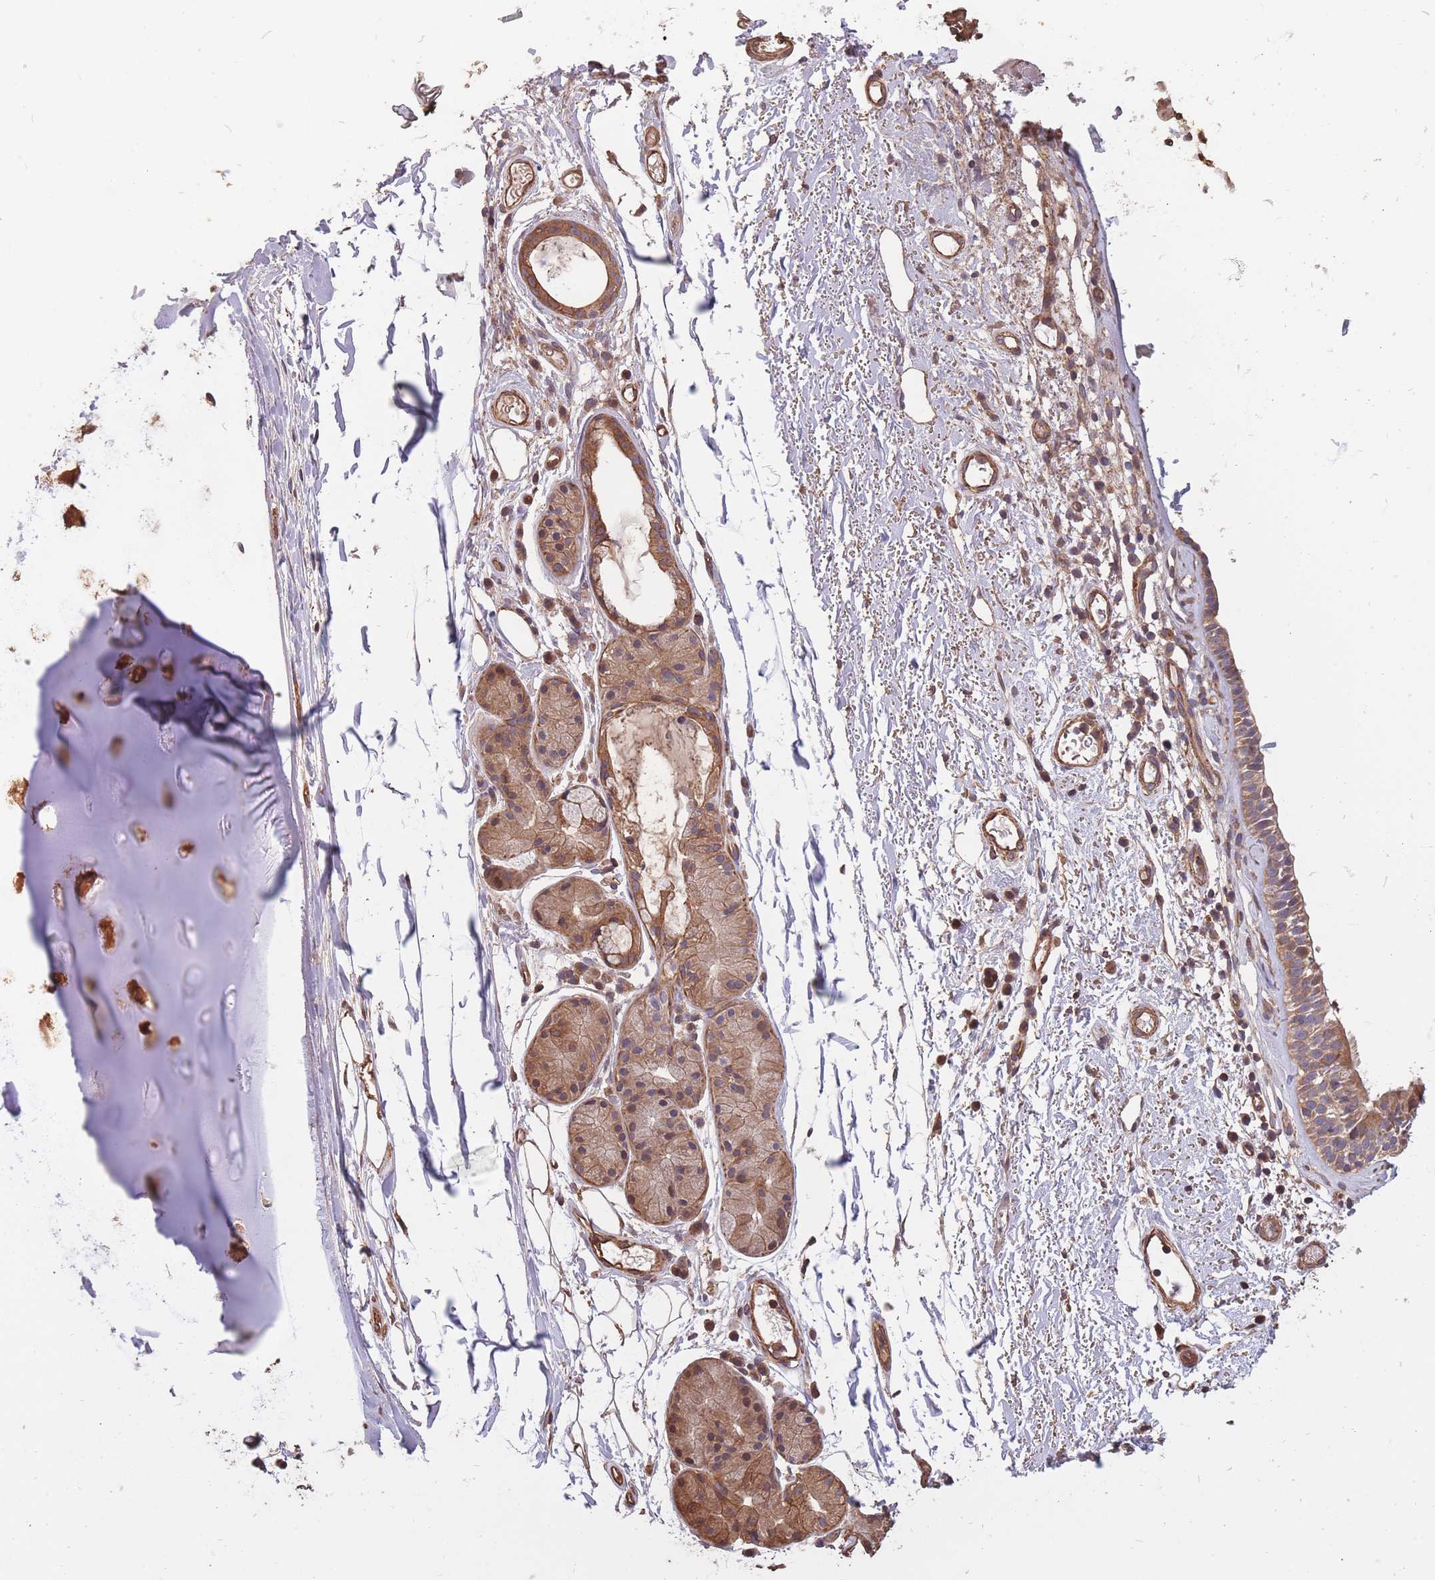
{"staining": {"intensity": "moderate", "quantity": ">75%", "location": "cytoplasmic/membranous"}, "tissue": "nasopharynx", "cell_type": "Respiratory epithelial cells", "image_type": "normal", "snomed": [{"axis": "morphology", "description": "Normal tissue, NOS"}, {"axis": "topography", "description": "Cartilage tissue"}, {"axis": "topography", "description": "Nasopharynx"}], "caption": "Moderate cytoplasmic/membranous expression for a protein is seen in approximately >75% of respiratory epithelial cells of normal nasopharynx using IHC.", "gene": "ARMH3", "patient": {"sex": "male", "age": 56}}